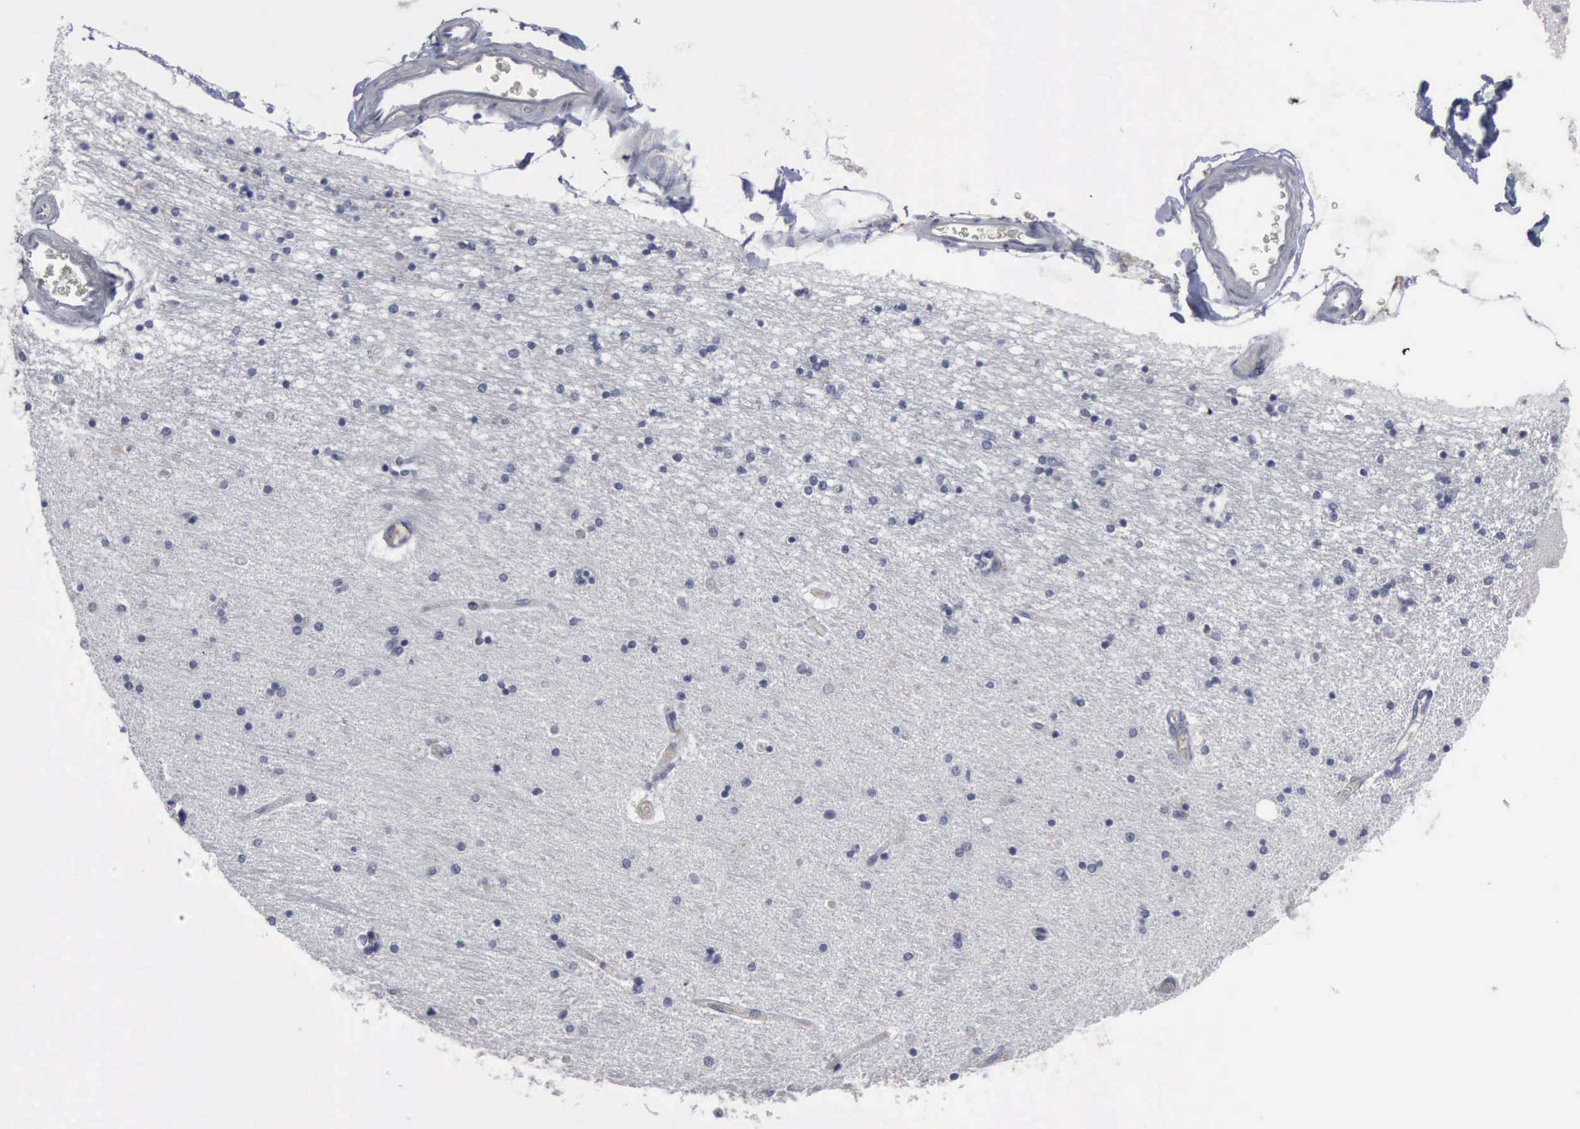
{"staining": {"intensity": "negative", "quantity": "none", "location": "none"}, "tissue": "hippocampus", "cell_type": "Glial cells", "image_type": "normal", "snomed": [{"axis": "morphology", "description": "Normal tissue, NOS"}, {"axis": "topography", "description": "Hippocampus"}], "caption": "The IHC histopathology image has no significant positivity in glial cells of hippocampus.", "gene": "MYO18B", "patient": {"sex": "female", "age": 54}}